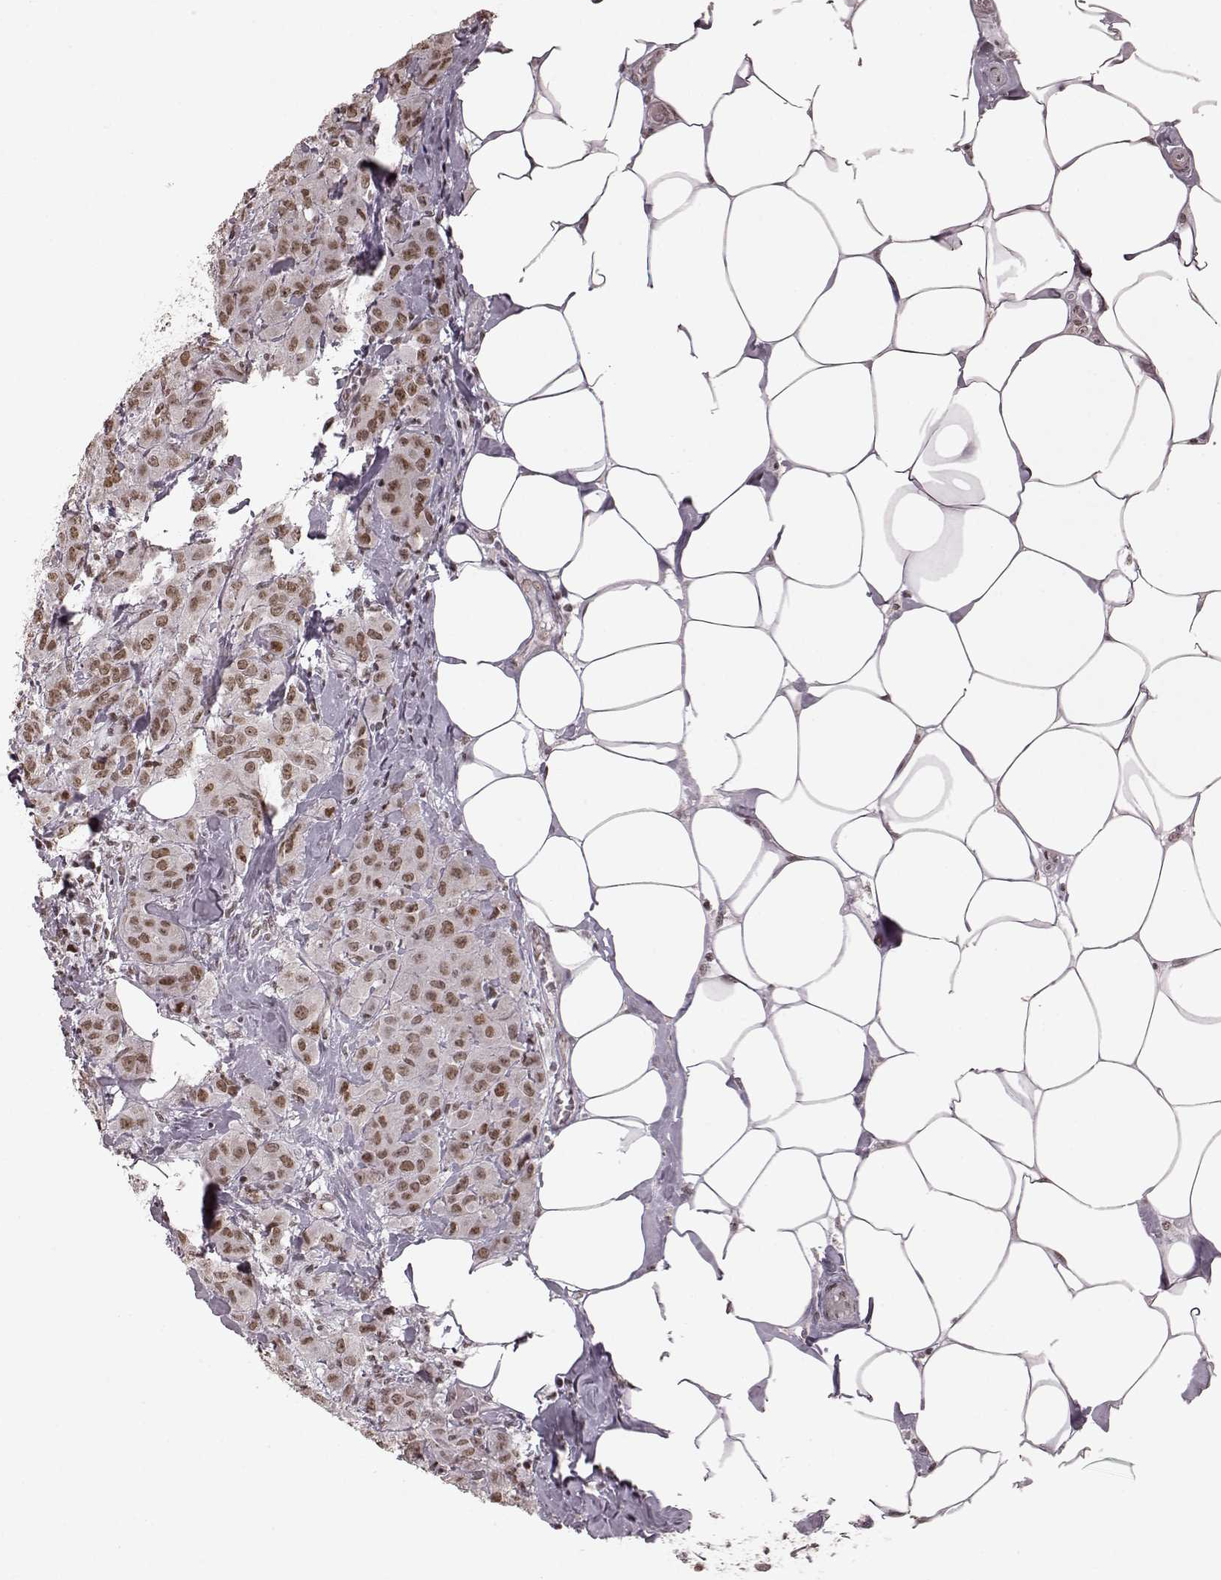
{"staining": {"intensity": "moderate", "quantity": ">75%", "location": "nuclear"}, "tissue": "breast cancer", "cell_type": "Tumor cells", "image_type": "cancer", "snomed": [{"axis": "morphology", "description": "Normal tissue, NOS"}, {"axis": "morphology", "description": "Duct carcinoma"}, {"axis": "topography", "description": "Breast"}], "caption": "Moderate nuclear staining is identified in about >75% of tumor cells in infiltrating ductal carcinoma (breast).", "gene": "NR2C1", "patient": {"sex": "female", "age": 43}}